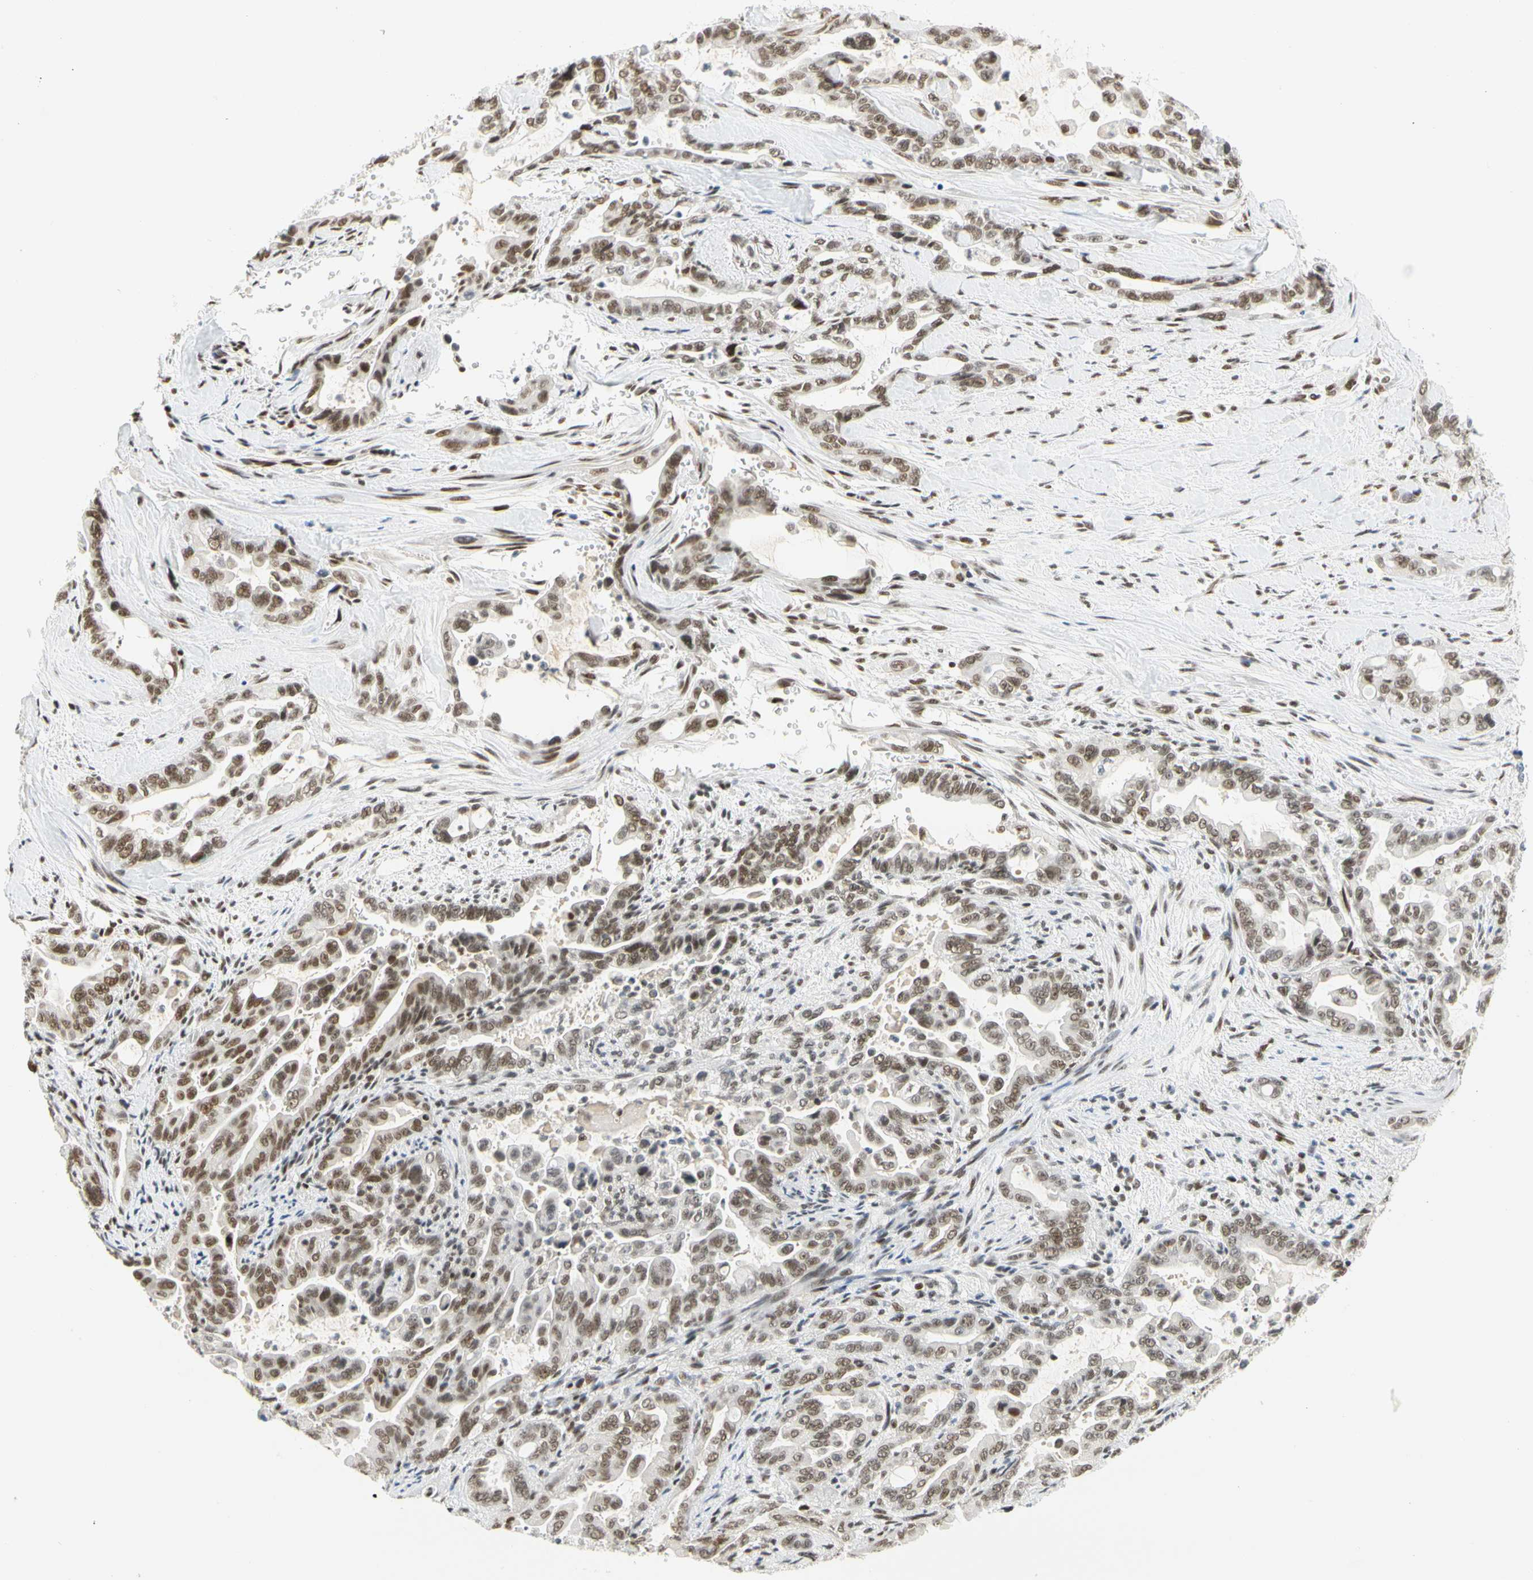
{"staining": {"intensity": "moderate", "quantity": ">75%", "location": "nuclear"}, "tissue": "pancreatic cancer", "cell_type": "Tumor cells", "image_type": "cancer", "snomed": [{"axis": "morphology", "description": "Adenocarcinoma, NOS"}, {"axis": "topography", "description": "Pancreas"}], "caption": "Immunohistochemistry (IHC) histopathology image of neoplastic tissue: human pancreatic adenocarcinoma stained using immunohistochemistry exhibits medium levels of moderate protein expression localized specifically in the nuclear of tumor cells, appearing as a nuclear brown color.", "gene": "ZSCAN16", "patient": {"sex": "male", "age": 70}}